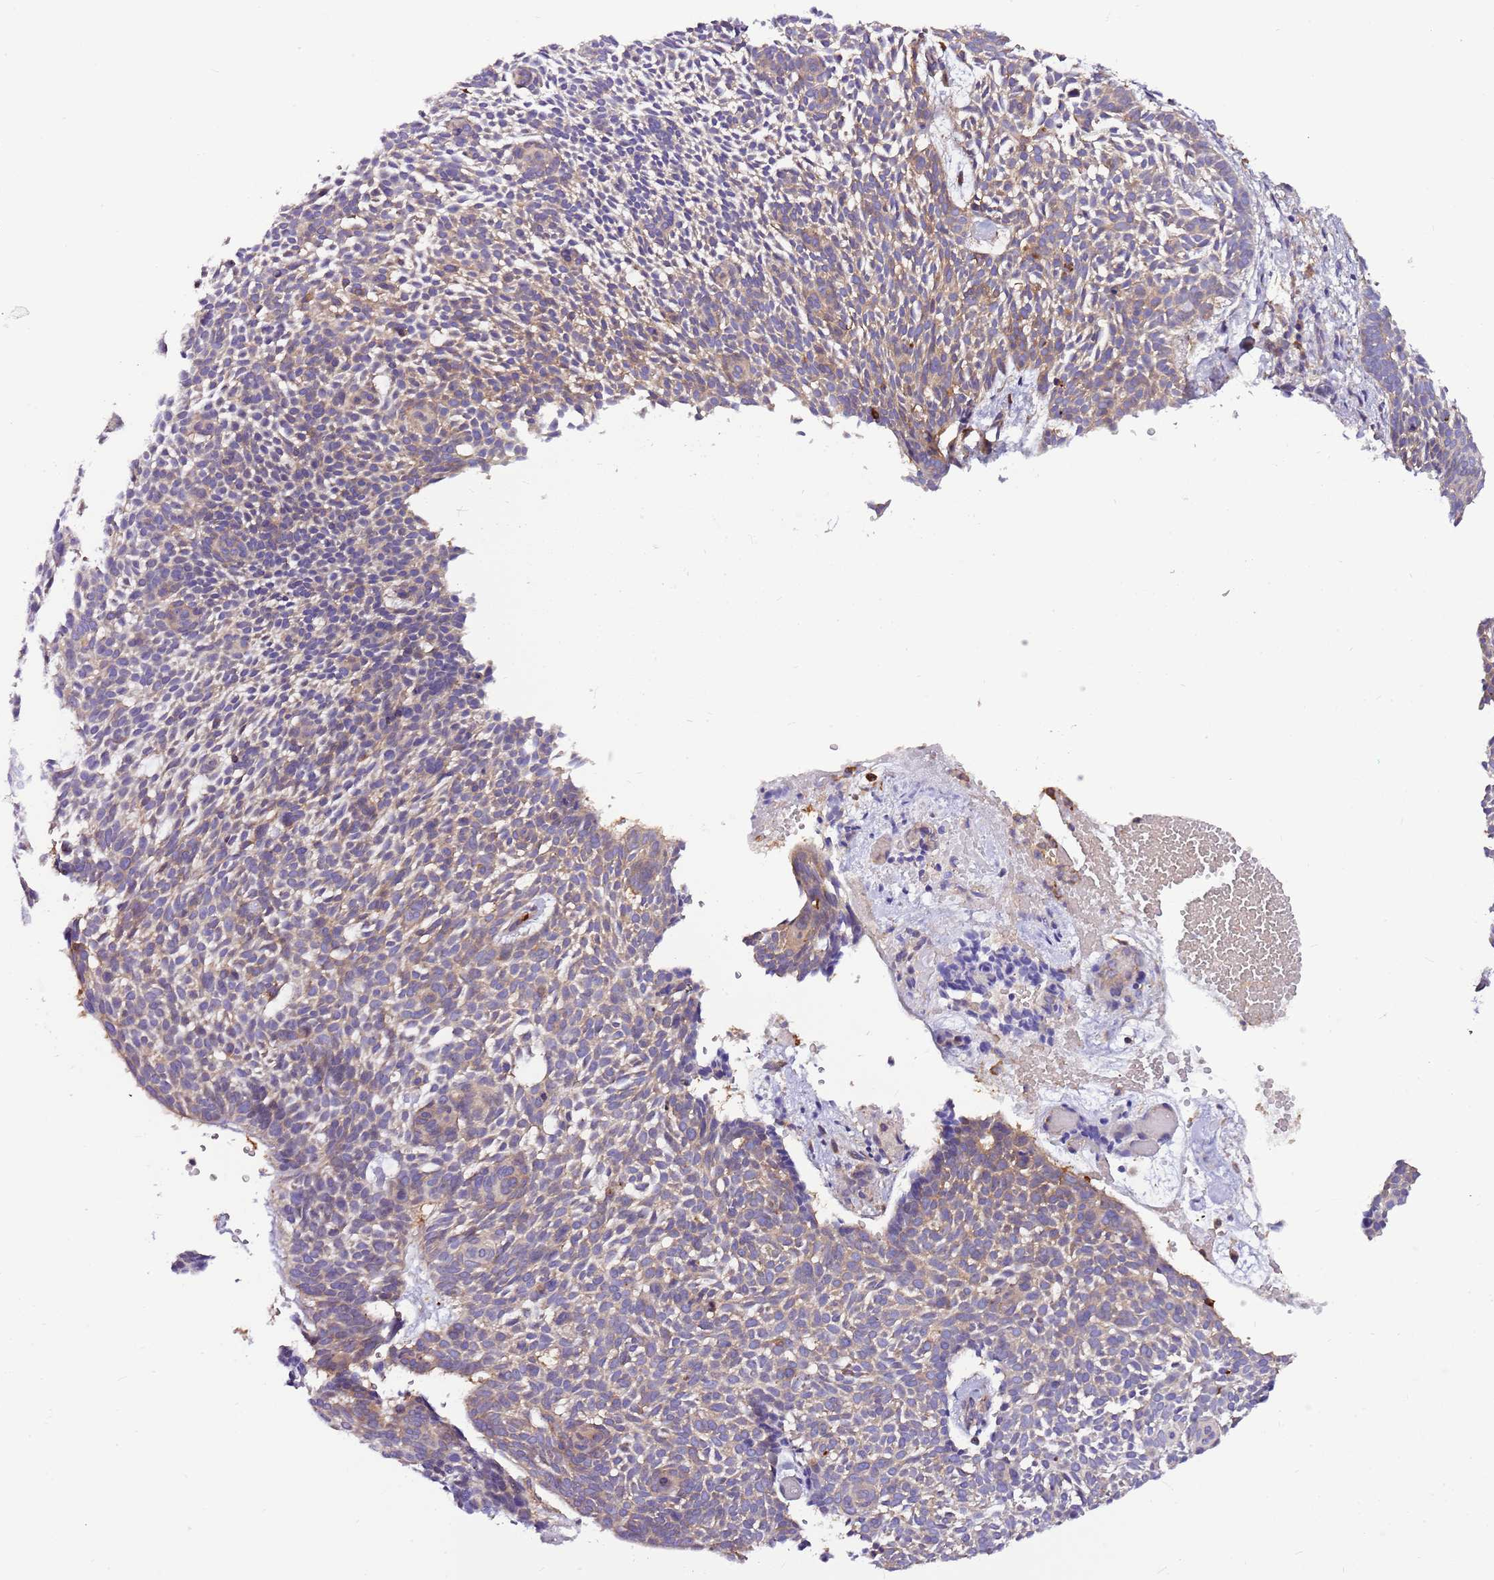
{"staining": {"intensity": "weak", "quantity": "25%-75%", "location": "cytoplasmic/membranous"}, "tissue": "skin cancer", "cell_type": "Tumor cells", "image_type": "cancer", "snomed": [{"axis": "morphology", "description": "Basal cell carcinoma"}, {"axis": "topography", "description": "Skin"}], "caption": "Immunohistochemistry (IHC) image of neoplastic tissue: skin cancer stained using immunohistochemistry (IHC) displays low levels of weak protein expression localized specifically in the cytoplasmic/membranous of tumor cells, appearing as a cytoplasmic/membranous brown color.", "gene": "ATXN2L", "patient": {"sex": "male", "age": 61}}